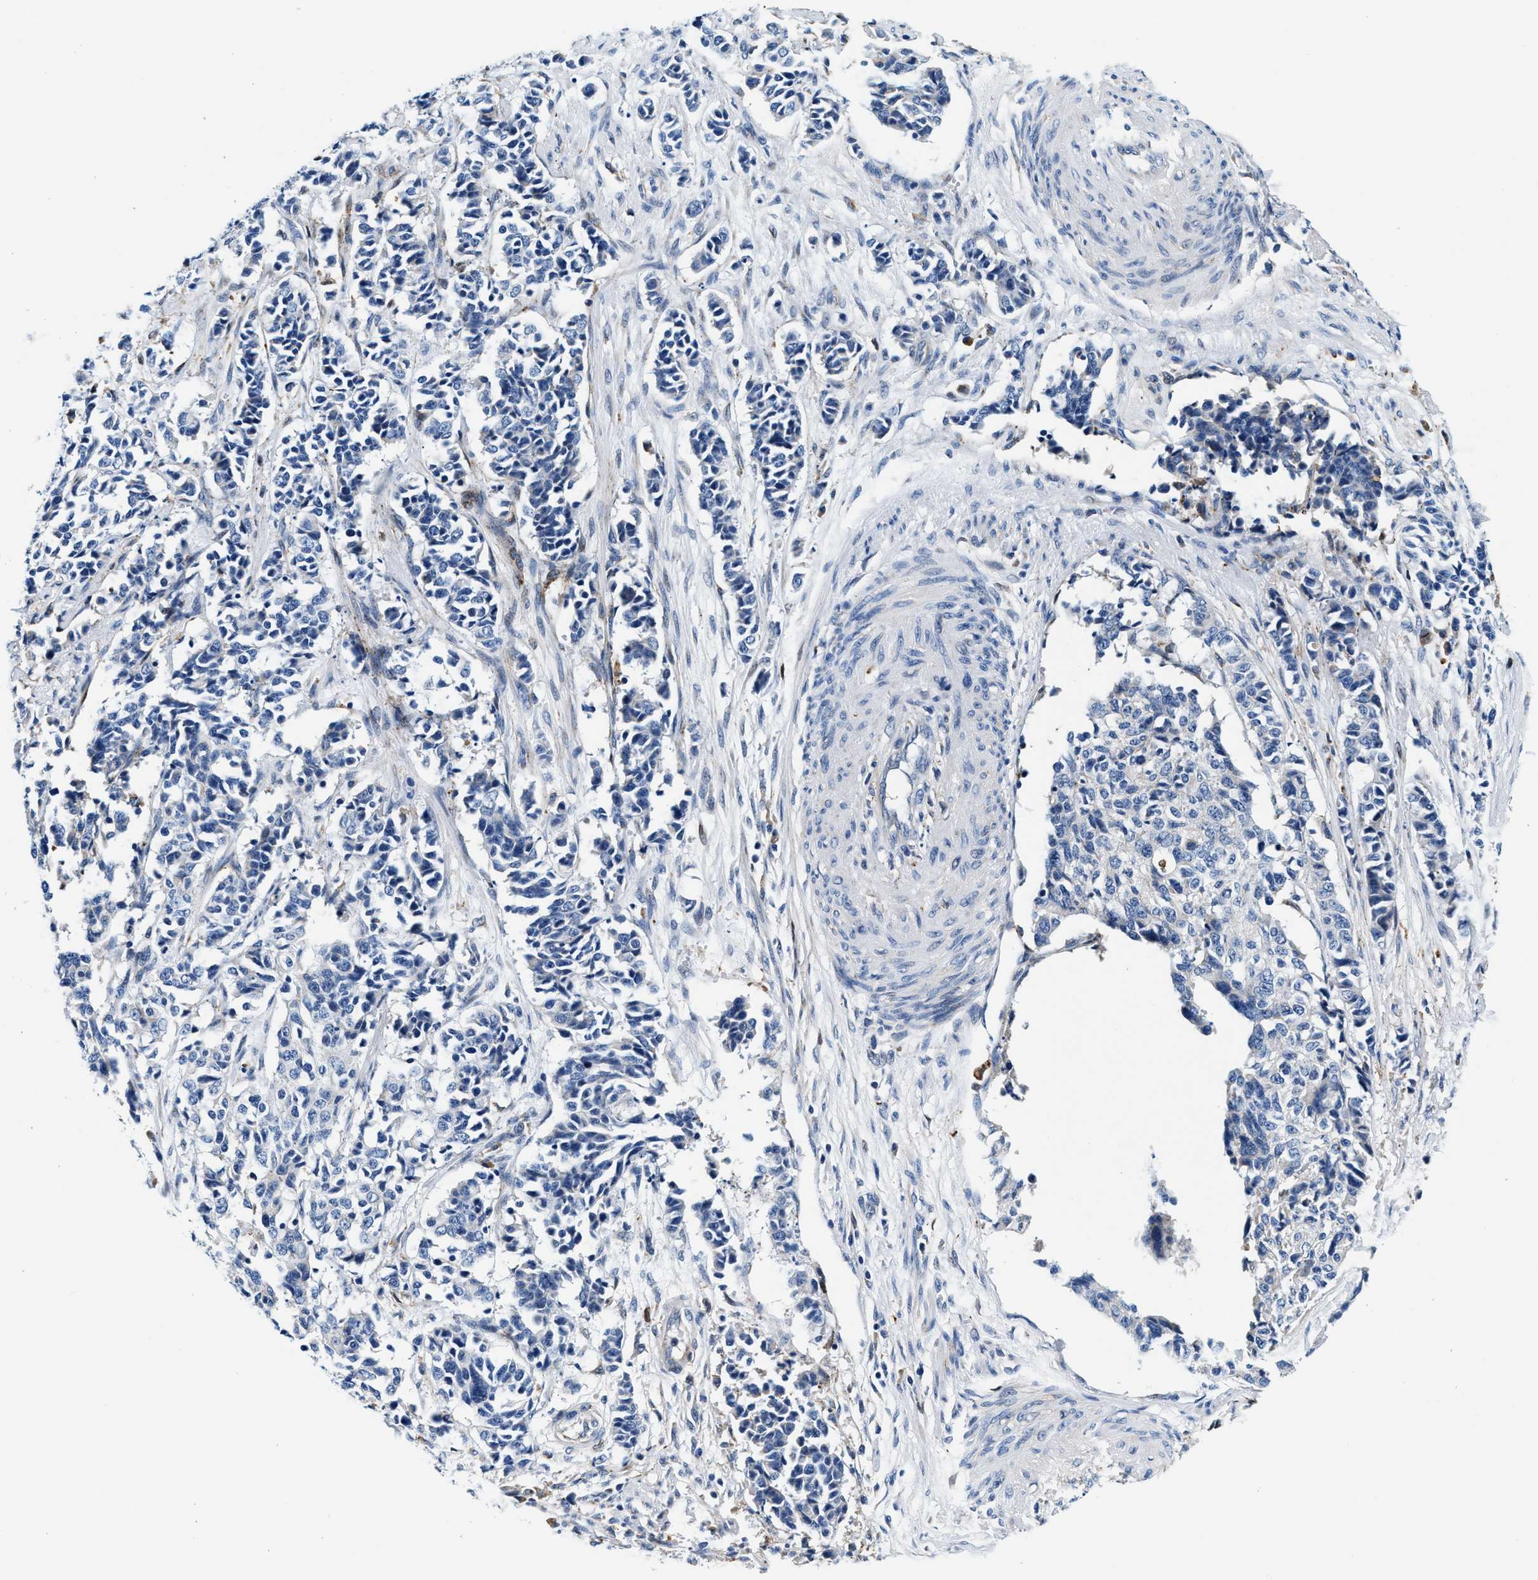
{"staining": {"intensity": "negative", "quantity": "none", "location": "none"}, "tissue": "cervical cancer", "cell_type": "Tumor cells", "image_type": "cancer", "snomed": [{"axis": "morphology", "description": "Normal tissue, NOS"}, {"axis": "morphology", "description": "Squamous cell carcinoma, NOS"}, {"axis": "topography", "description": "Cervix"}], "caption": "Cervical cancer (squamous cell carcinoma) stained for a protein using immunohistochemistry displays no positivity tumor cells.", "gene": "SLFN11", "patient": {"sex": "female", "age": 35}}